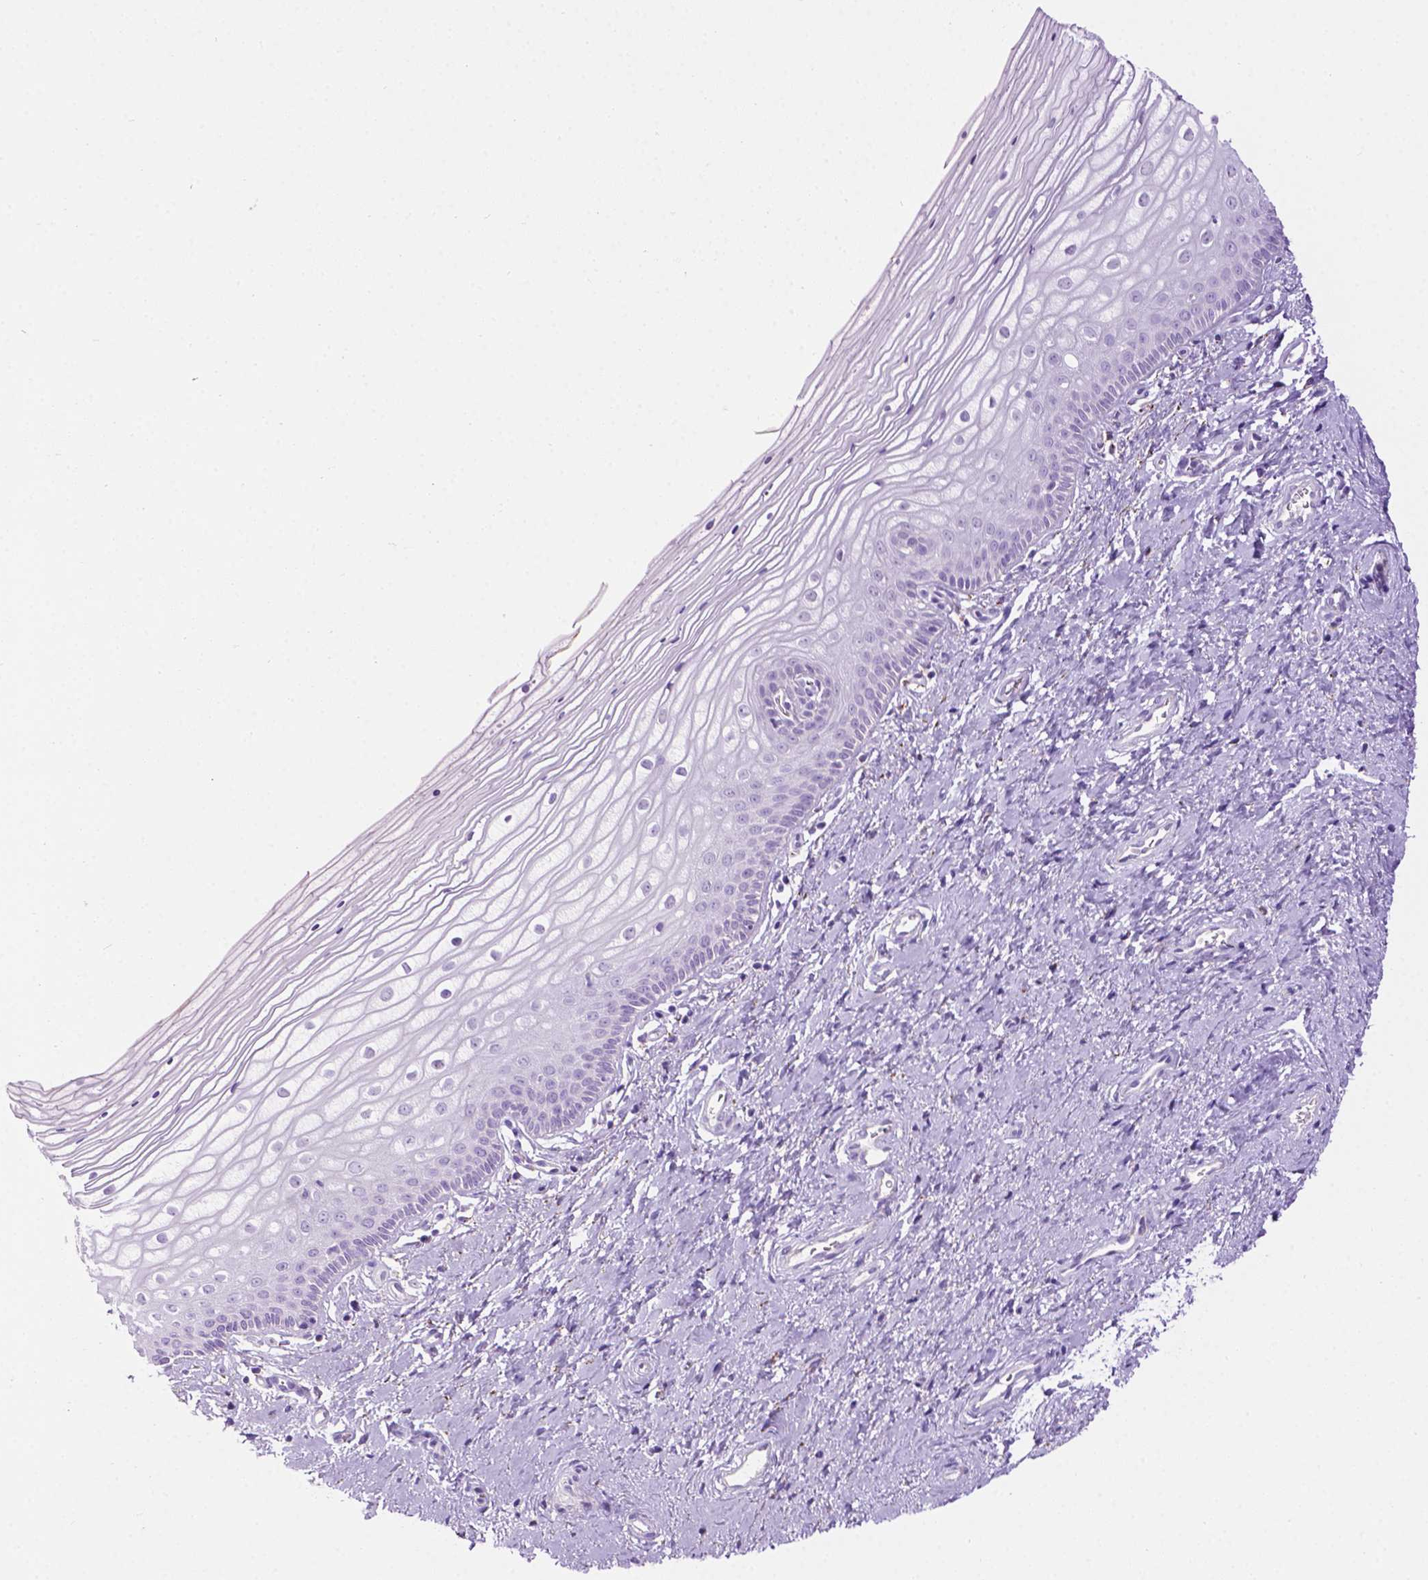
{"staining": {"intensity": "negative", "quantity": "none", "location": "none"}, "tissue": "vagina", "cell_type": "Squamous epithelial cells", "image_type": "normal", "snomed": [{"axis": "morphology", "description": "Normal tissue, NOS"}, {"axis": "topography", "description": "Vagina"}], "caption": "DAB immunohistochemical staining of normal human vagina exhibits no significant positivity in squamous epithelial cells.", "gene": "TMEM132E", "patient": {"sex": "female", "age": 39}}